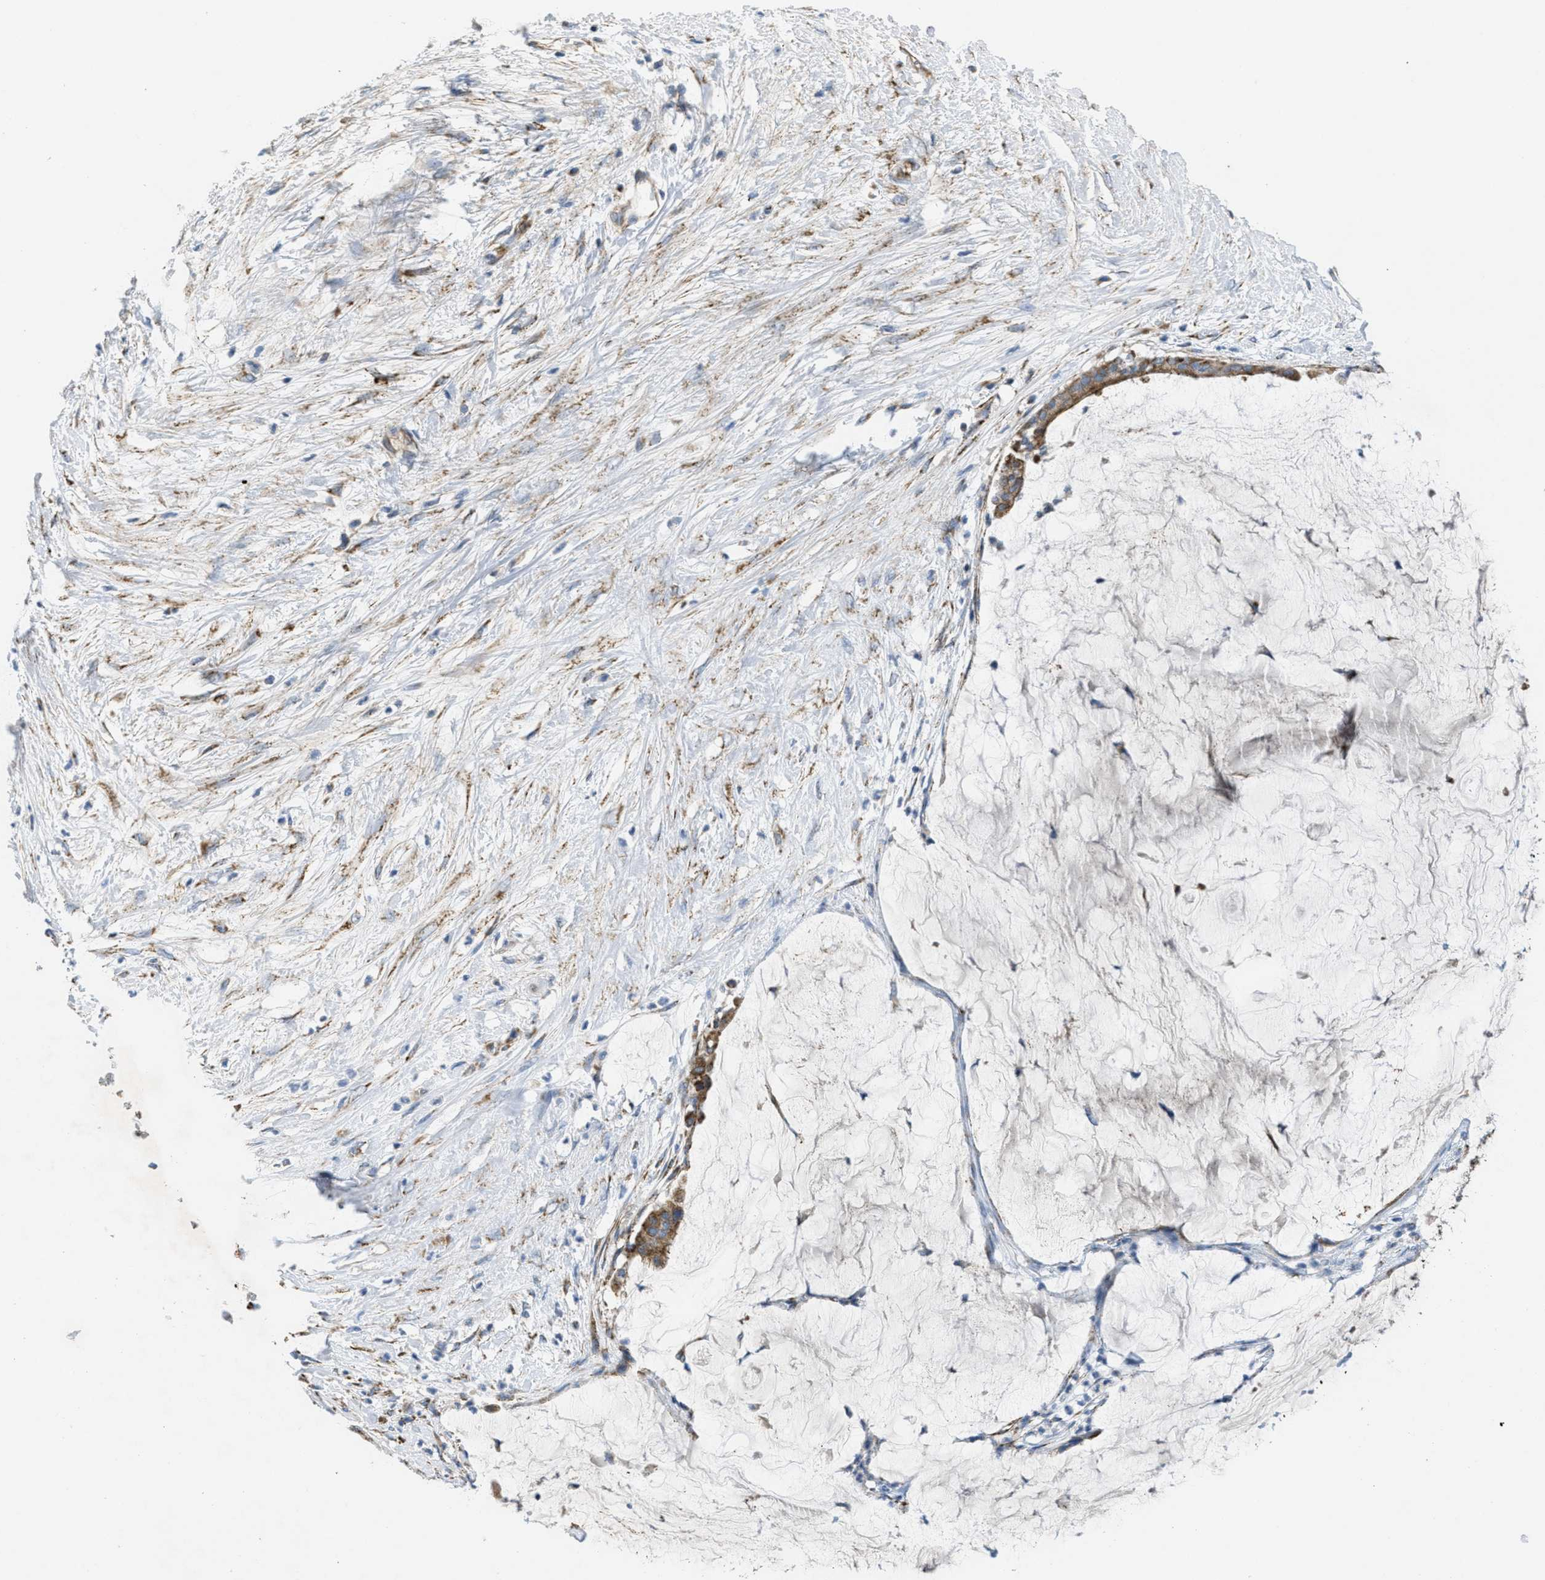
{"staining": {"intensity": "moderate", "quantity": ">75%", "location": "cytoplasmic/membranous"}, "tissue": "pancreatic cancer", "cell_type": "Tumor cells", "image_type": "cancer", "snomed": [{"axis": "morphology", "description": "Adenocarcinoma, NOS"}, {"axis": "topography", "description": "Pancreas"}], "caption": "IHC image of adenocarcinoma (pancreatic) stained for a protein (brown), which displays medium levels of moderate cytoplasmic/membranous expression in approximately >75% of tumor cells.", "gene": "BTN3A1", "patient": {"sex": "male", "age": 41}}